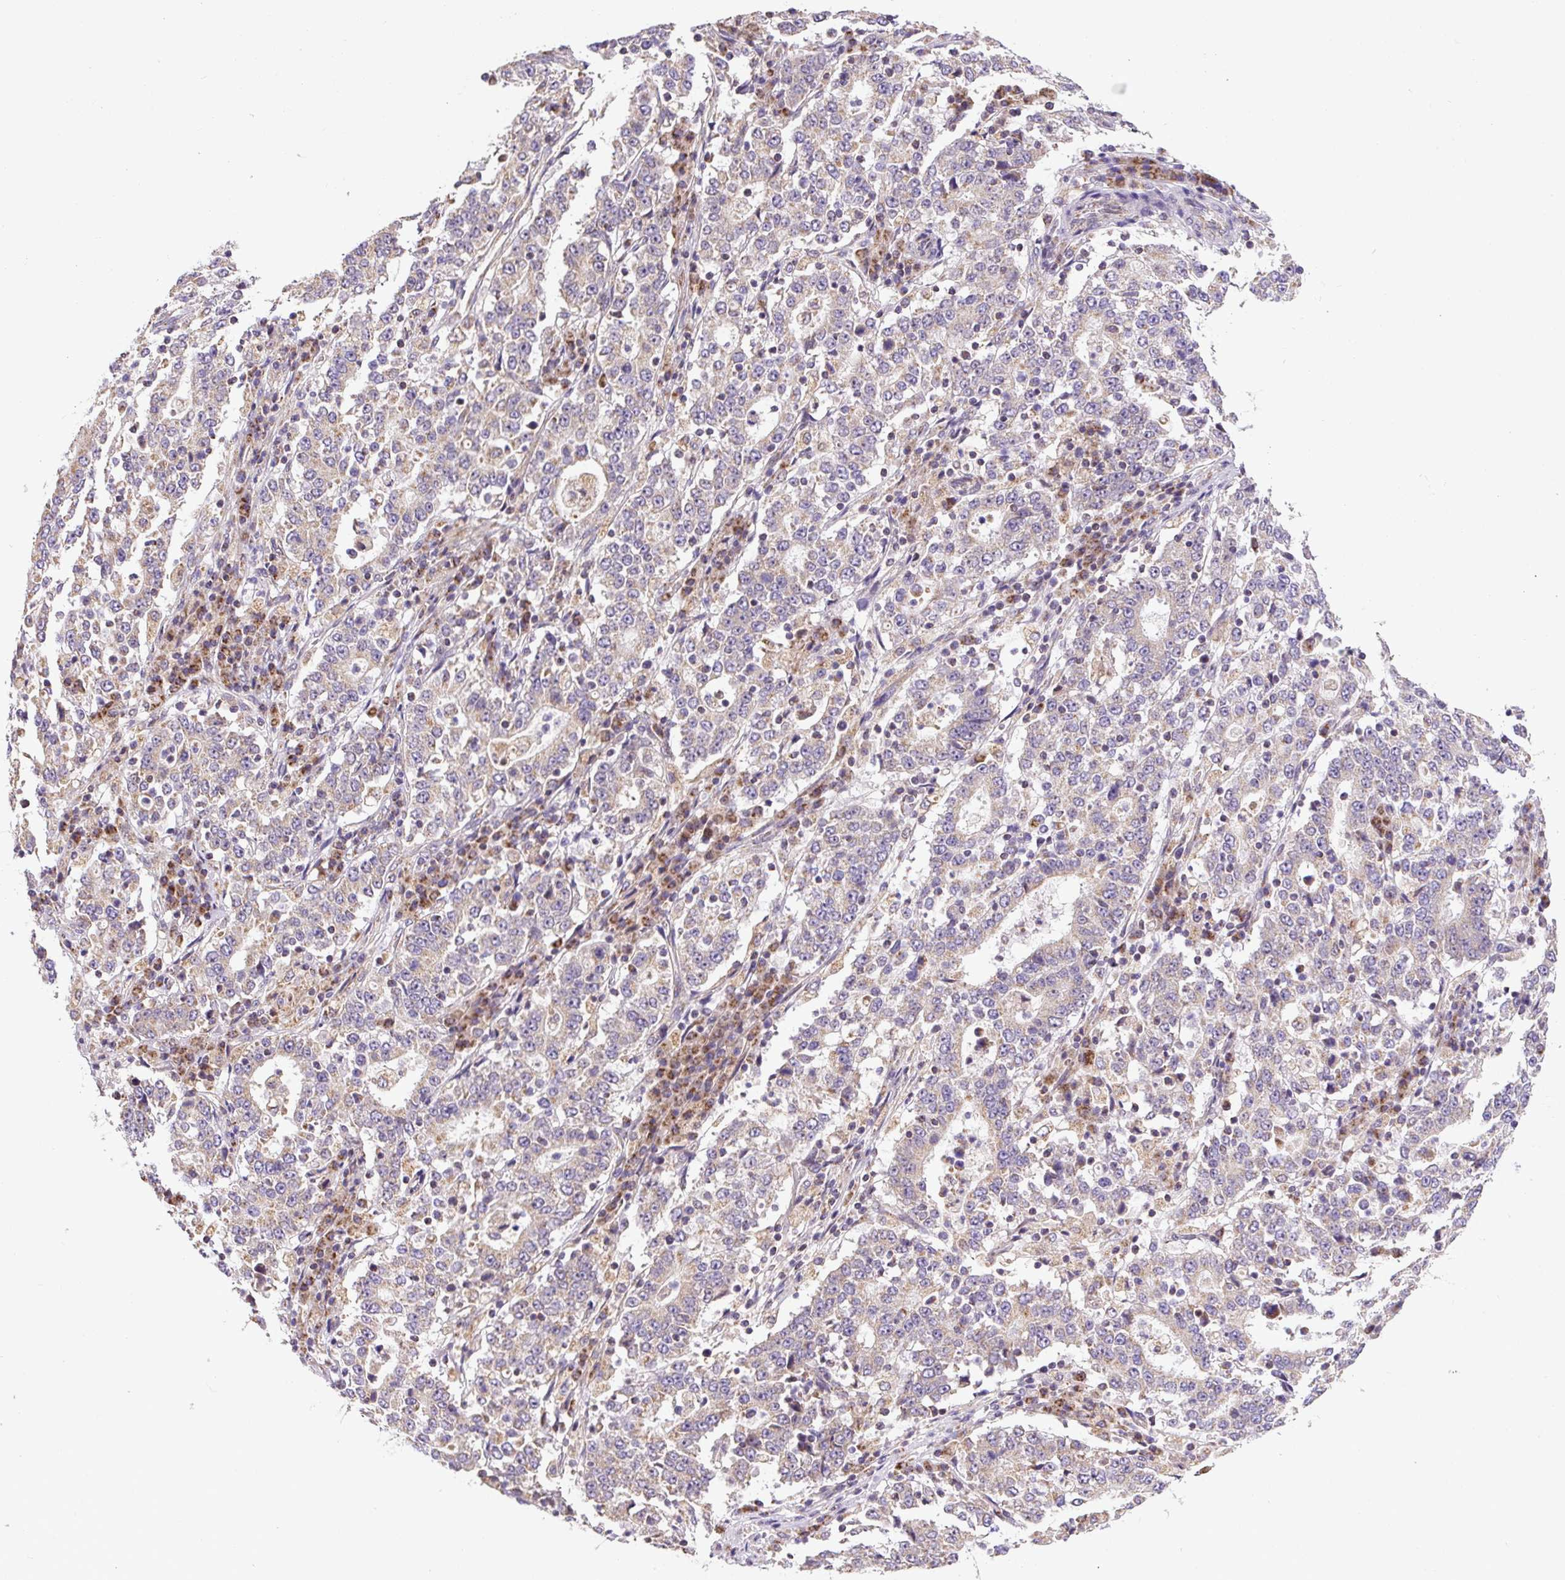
{"staining": {"intensity": "weak", "quantity": "25%-75%", "location": "cytoplasmic/membranous"}, "tissue": "stomach cancer", "cell_type": "Tumor cells", "image_type": "cancer", "snomed": [{"axis": "morphology", "description": "Adenocarcinoma, NOS"}, {"axis": "topography", "description": "Stomach"}], "caption": "Immunohistochemical staining of stomach cancer (adenocarcinoma) displays low levels of weak cytoplasmic/membranous protein positivity in approximately 25%-75% of tumor cells.", "gene": "MFSD9", "patient": {"sex": "male", "age": 59}}